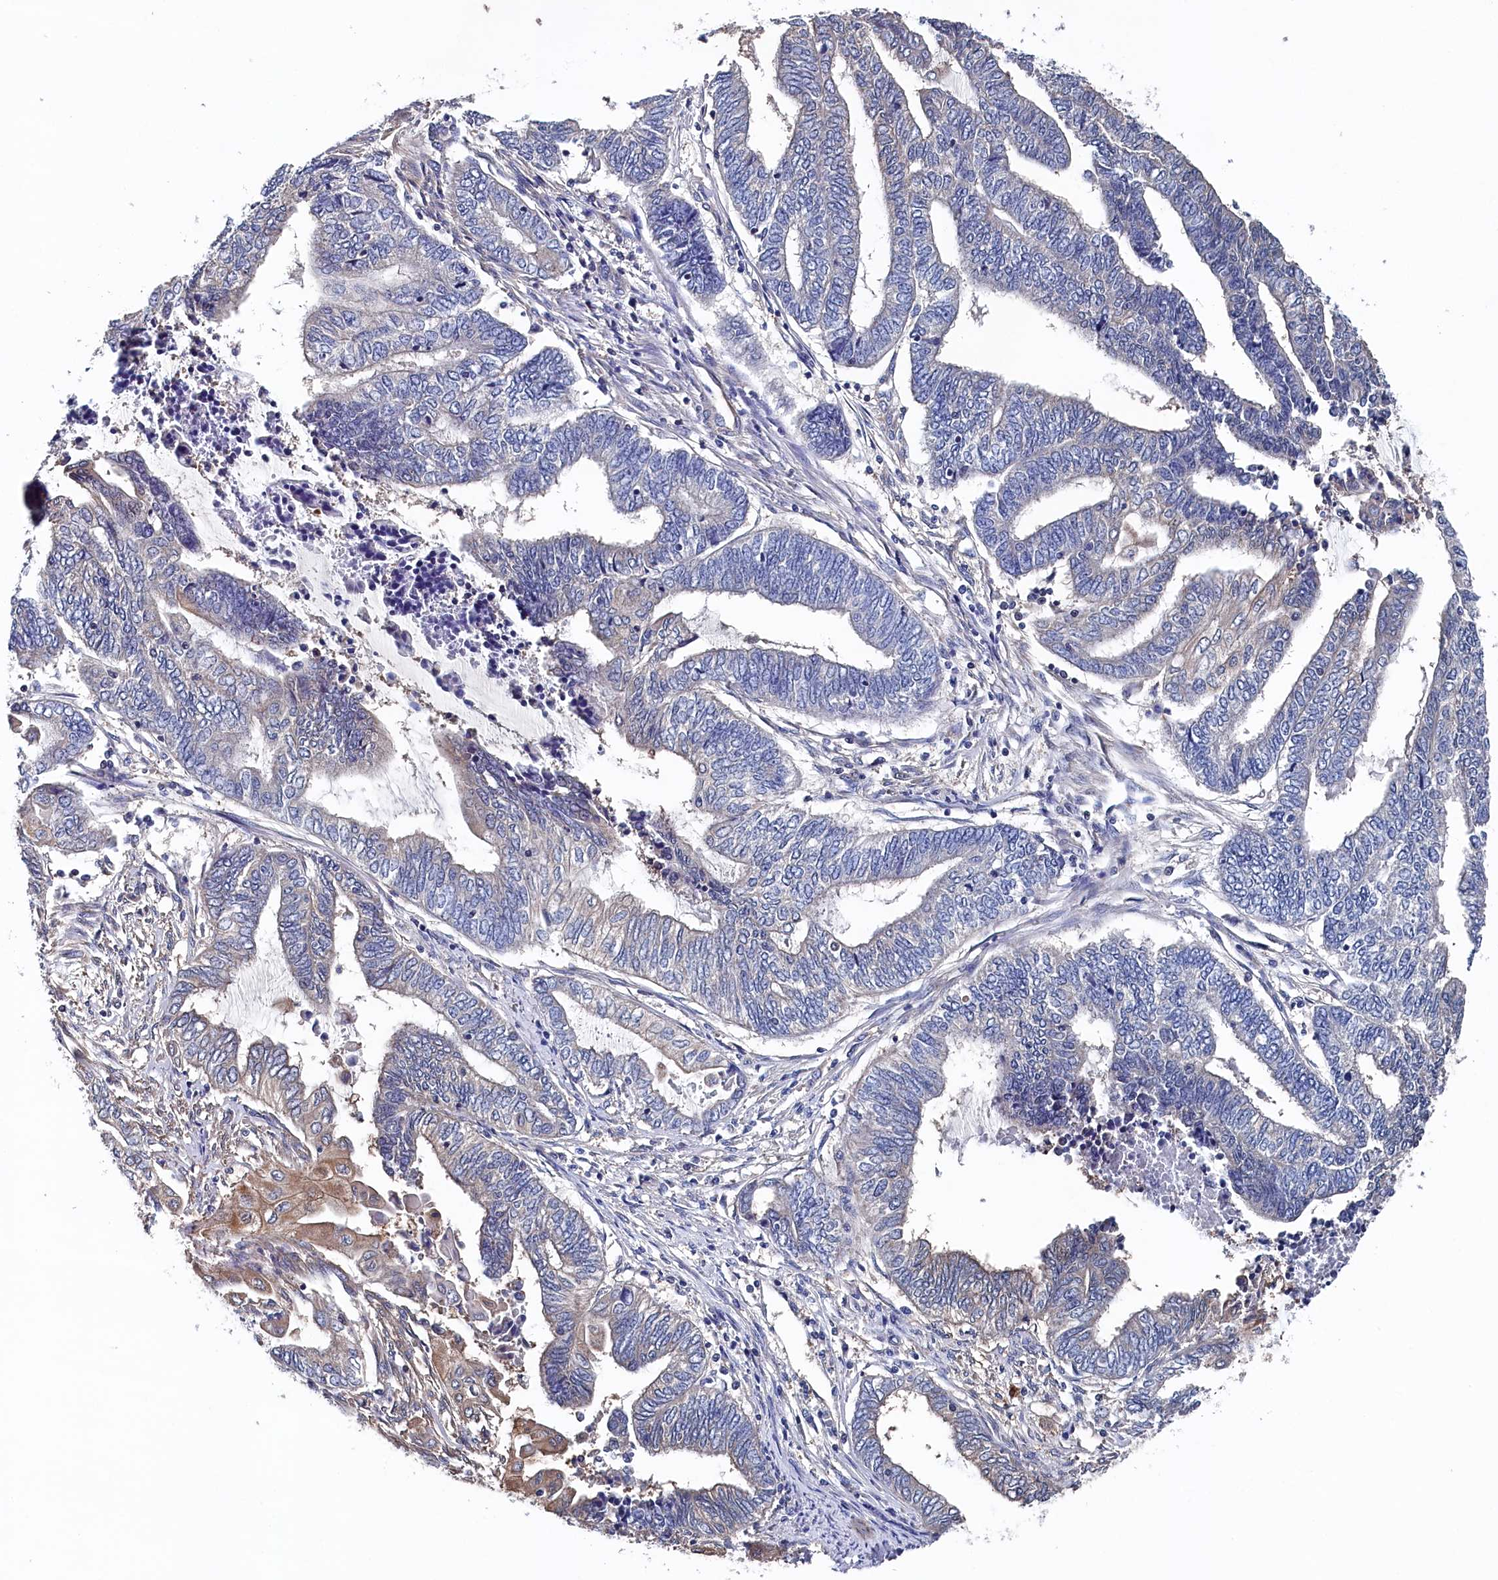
{"staining": {"intensity": "weak", "quantity": "<25%", "location": "cytoplasmic/membranous"}, "tissue": "endometrial cancer", "cell_type": "Tumor cells", "image_type": "cancer", "snomed": [{"axis": "morphology", "description": "Adenocarcinoma, NOS"}, {"axis": "topography", "description": "Uterus"}, {"axis": "topography", "description": "Endometrium"}], "caption": "The IHC micrograph has no significant positivity in tumor cells of adenocarcinoma (endometrial) tissue. Nuclei are stained in blue.", "gene": "BHMT", "patient": {"sex": "female", "age": 70}}